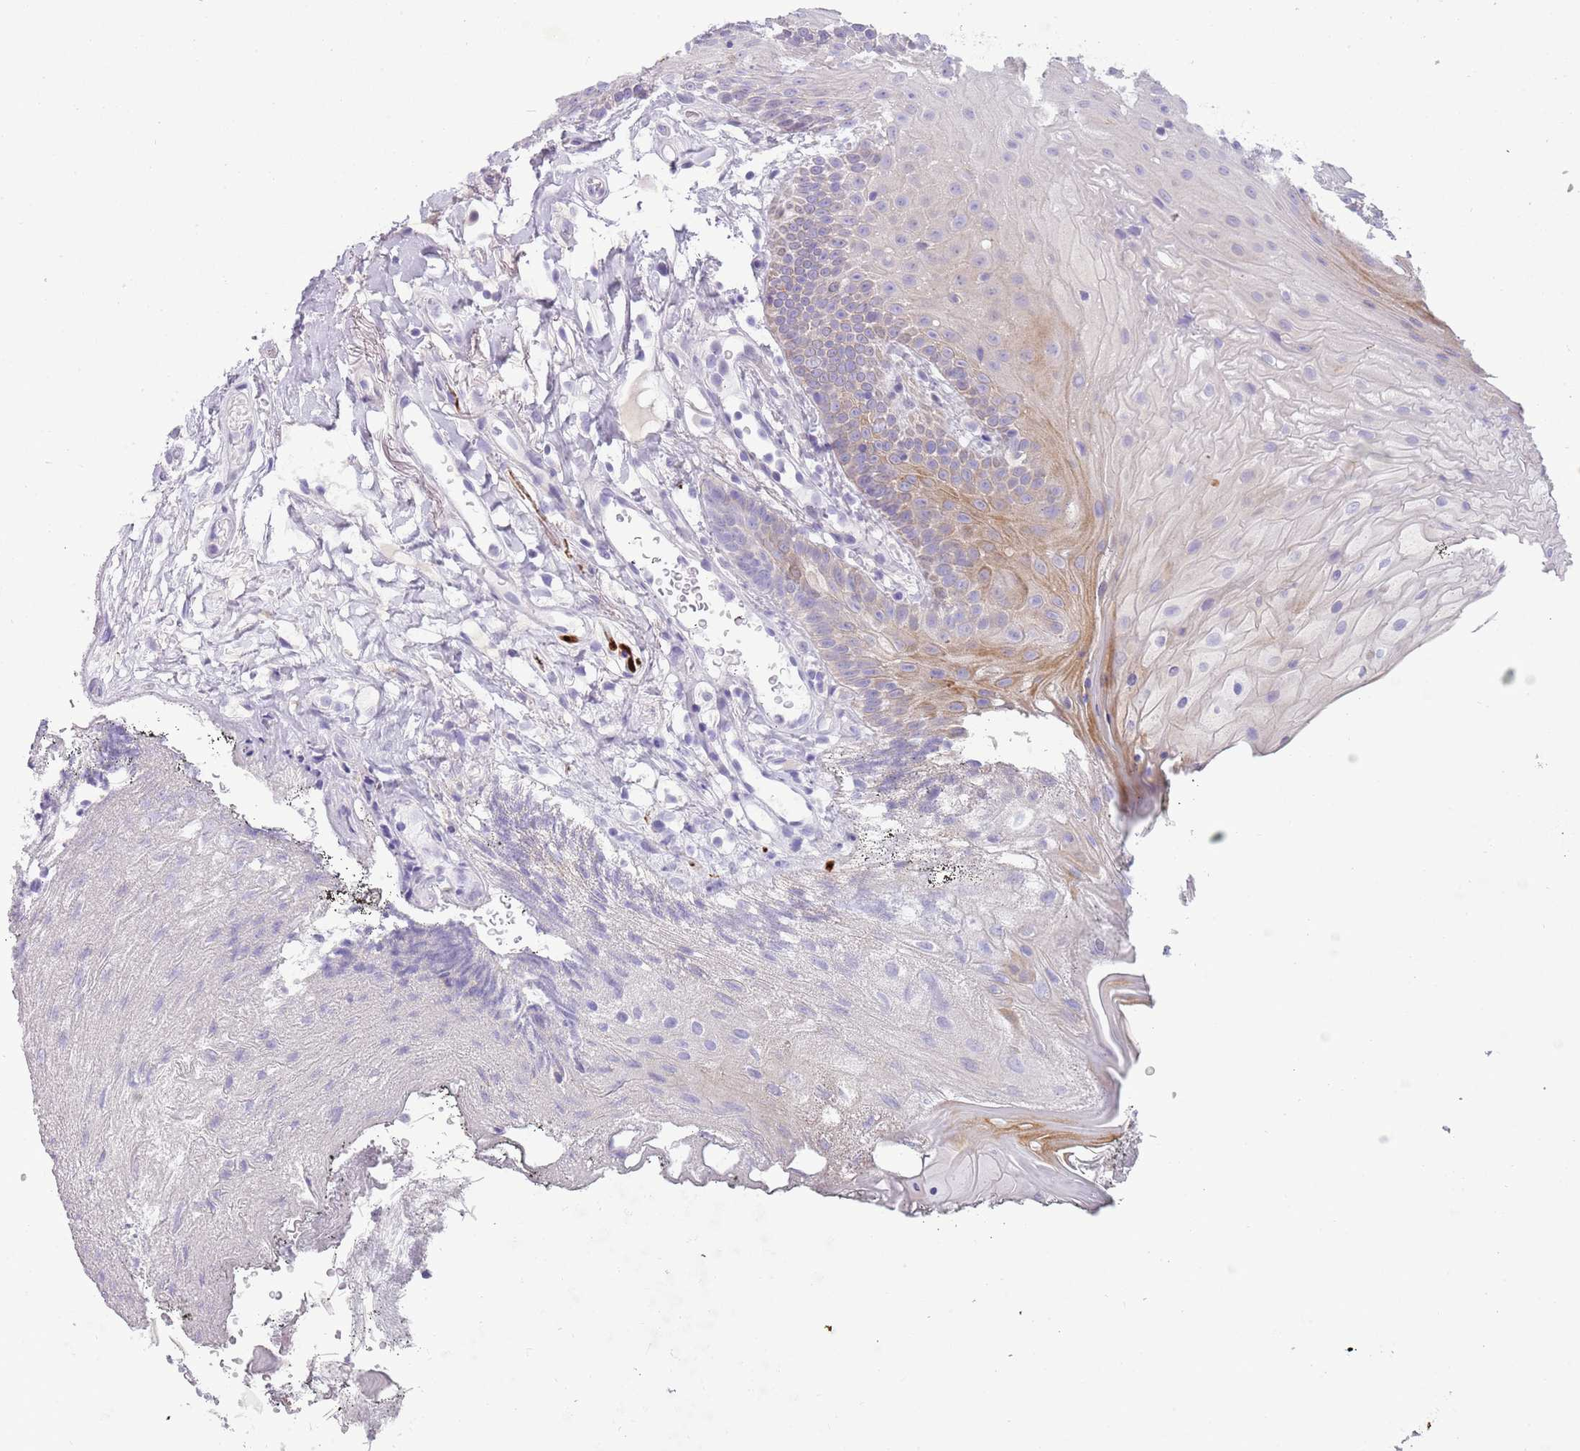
{"staining": {"intensity": "moderate", "quantity": "<25%", "location": "cytoplasmic/membranous"}, "tissue": "oral mucosa", "cell_type": "Squamous epithelial cells", "image_type": "normal", "snomed": [{"axis": "morphology", "description": "Normal tissue, NOS"}, {"axis": "topography", "description": "Oral tissue"}], "caption": "A brown stain highlights moderate cytoplasmic/membranous staining of a protein in squamous epithelial cells of benign human oral mucosa. Using DAB (brown) and hematoxylin (blue) stains, captured at high magnification using brightfield microscopy.", "gene": "ENSG00000271254", "patient": {"sex": "female", "age": 80}}